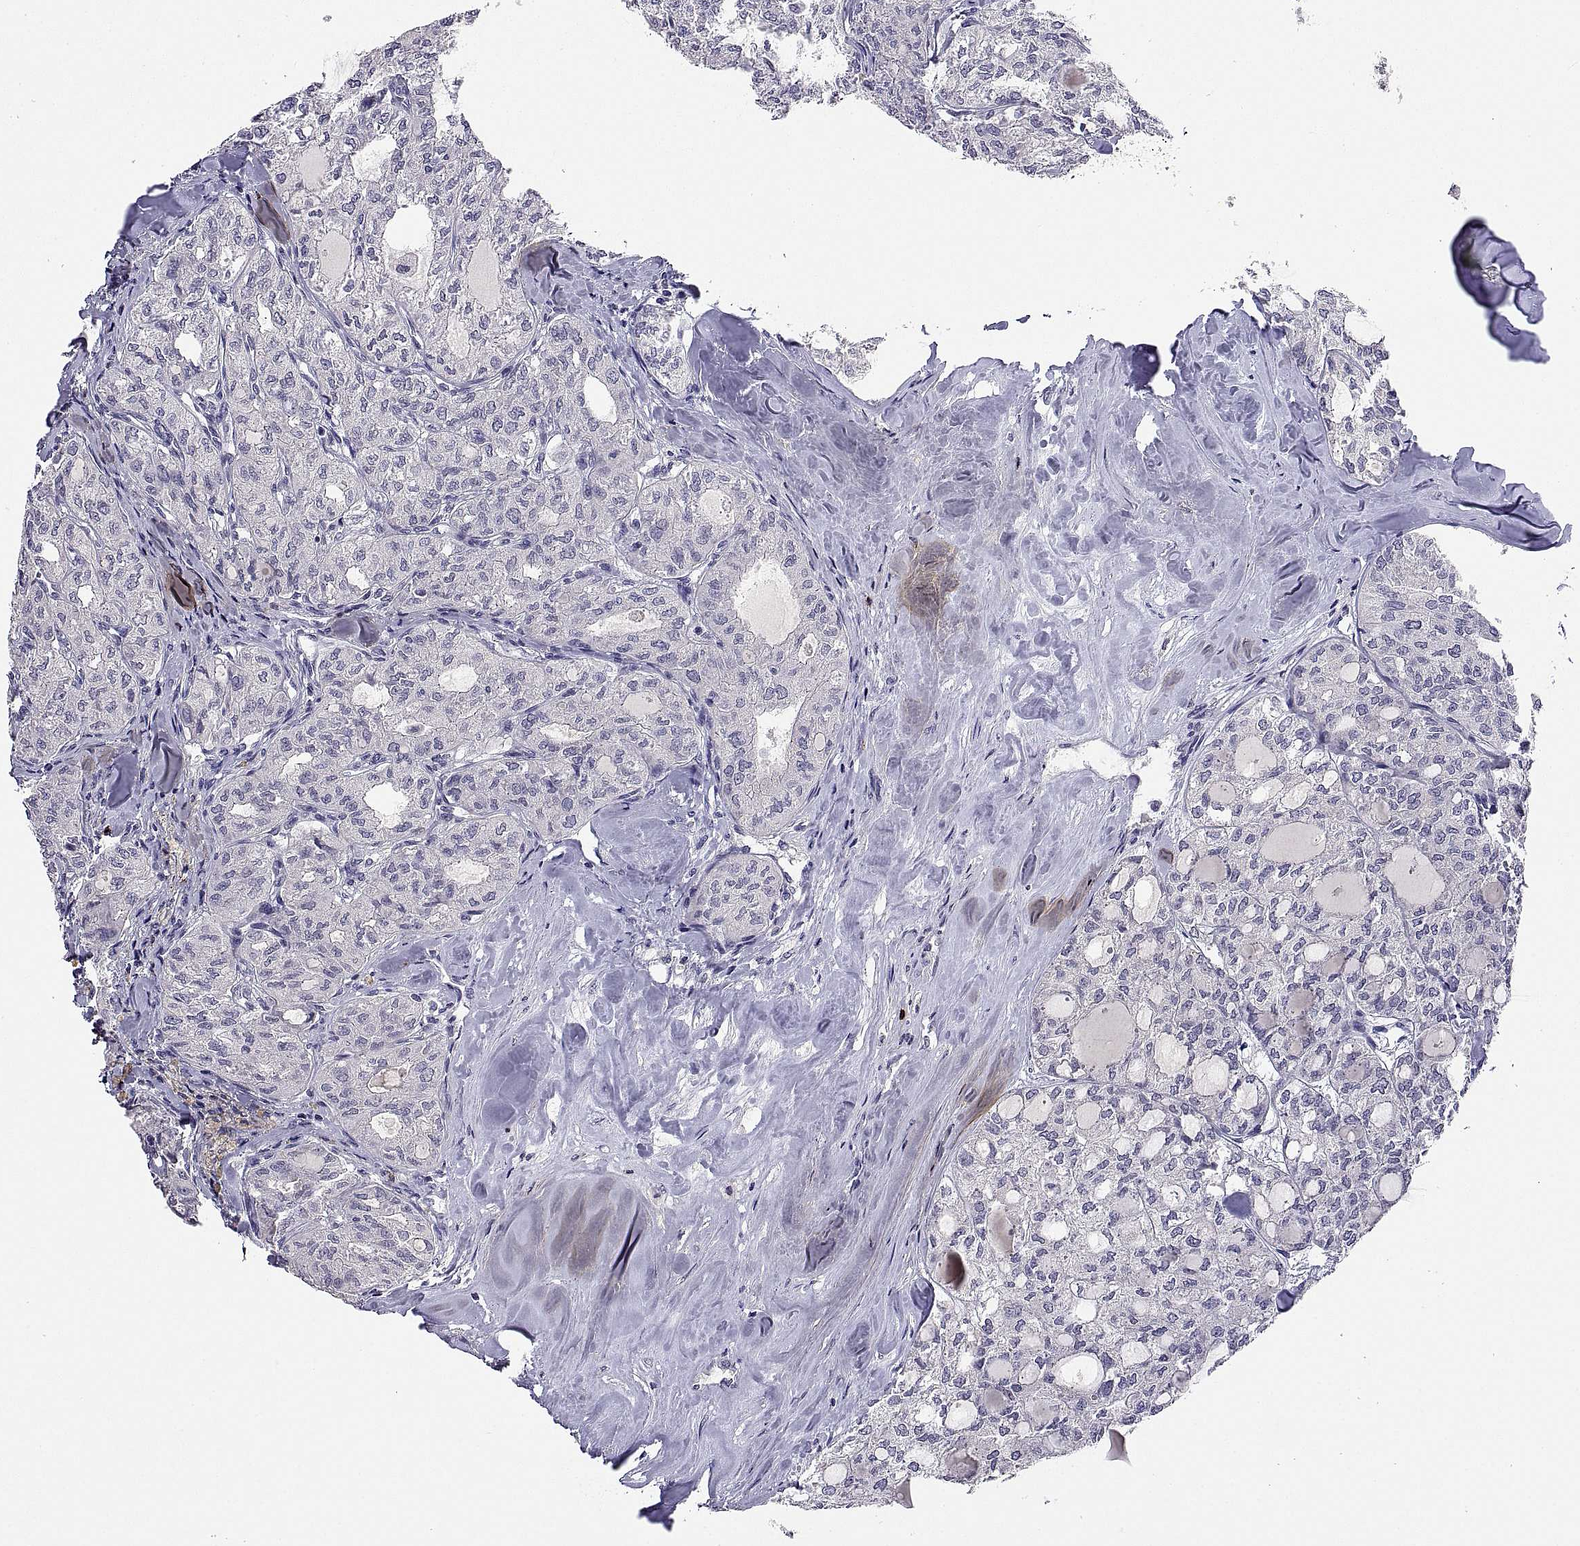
{"staining": {"intensity": "negative", "quantity": "none", "location": "none"}, "tissue": "thyroid cancer", "cell_type": "Tumor cells", "image_type": "cancer", "snomed": [{"axis": "morphology", "description": "Follicular adenoma carcinoma, NOS"}, {"axis": "topography", "description": "Thyroid gland"}], "caption": "Immunohistochemical staining of human thyroid cancer shows no significant positivity in tumor cells. (Immunohistochemistry (ihc), brightfield microscopy, high magnification).", "gene": "MS4A1", "patient": {"sex": "male", "age": 75}}